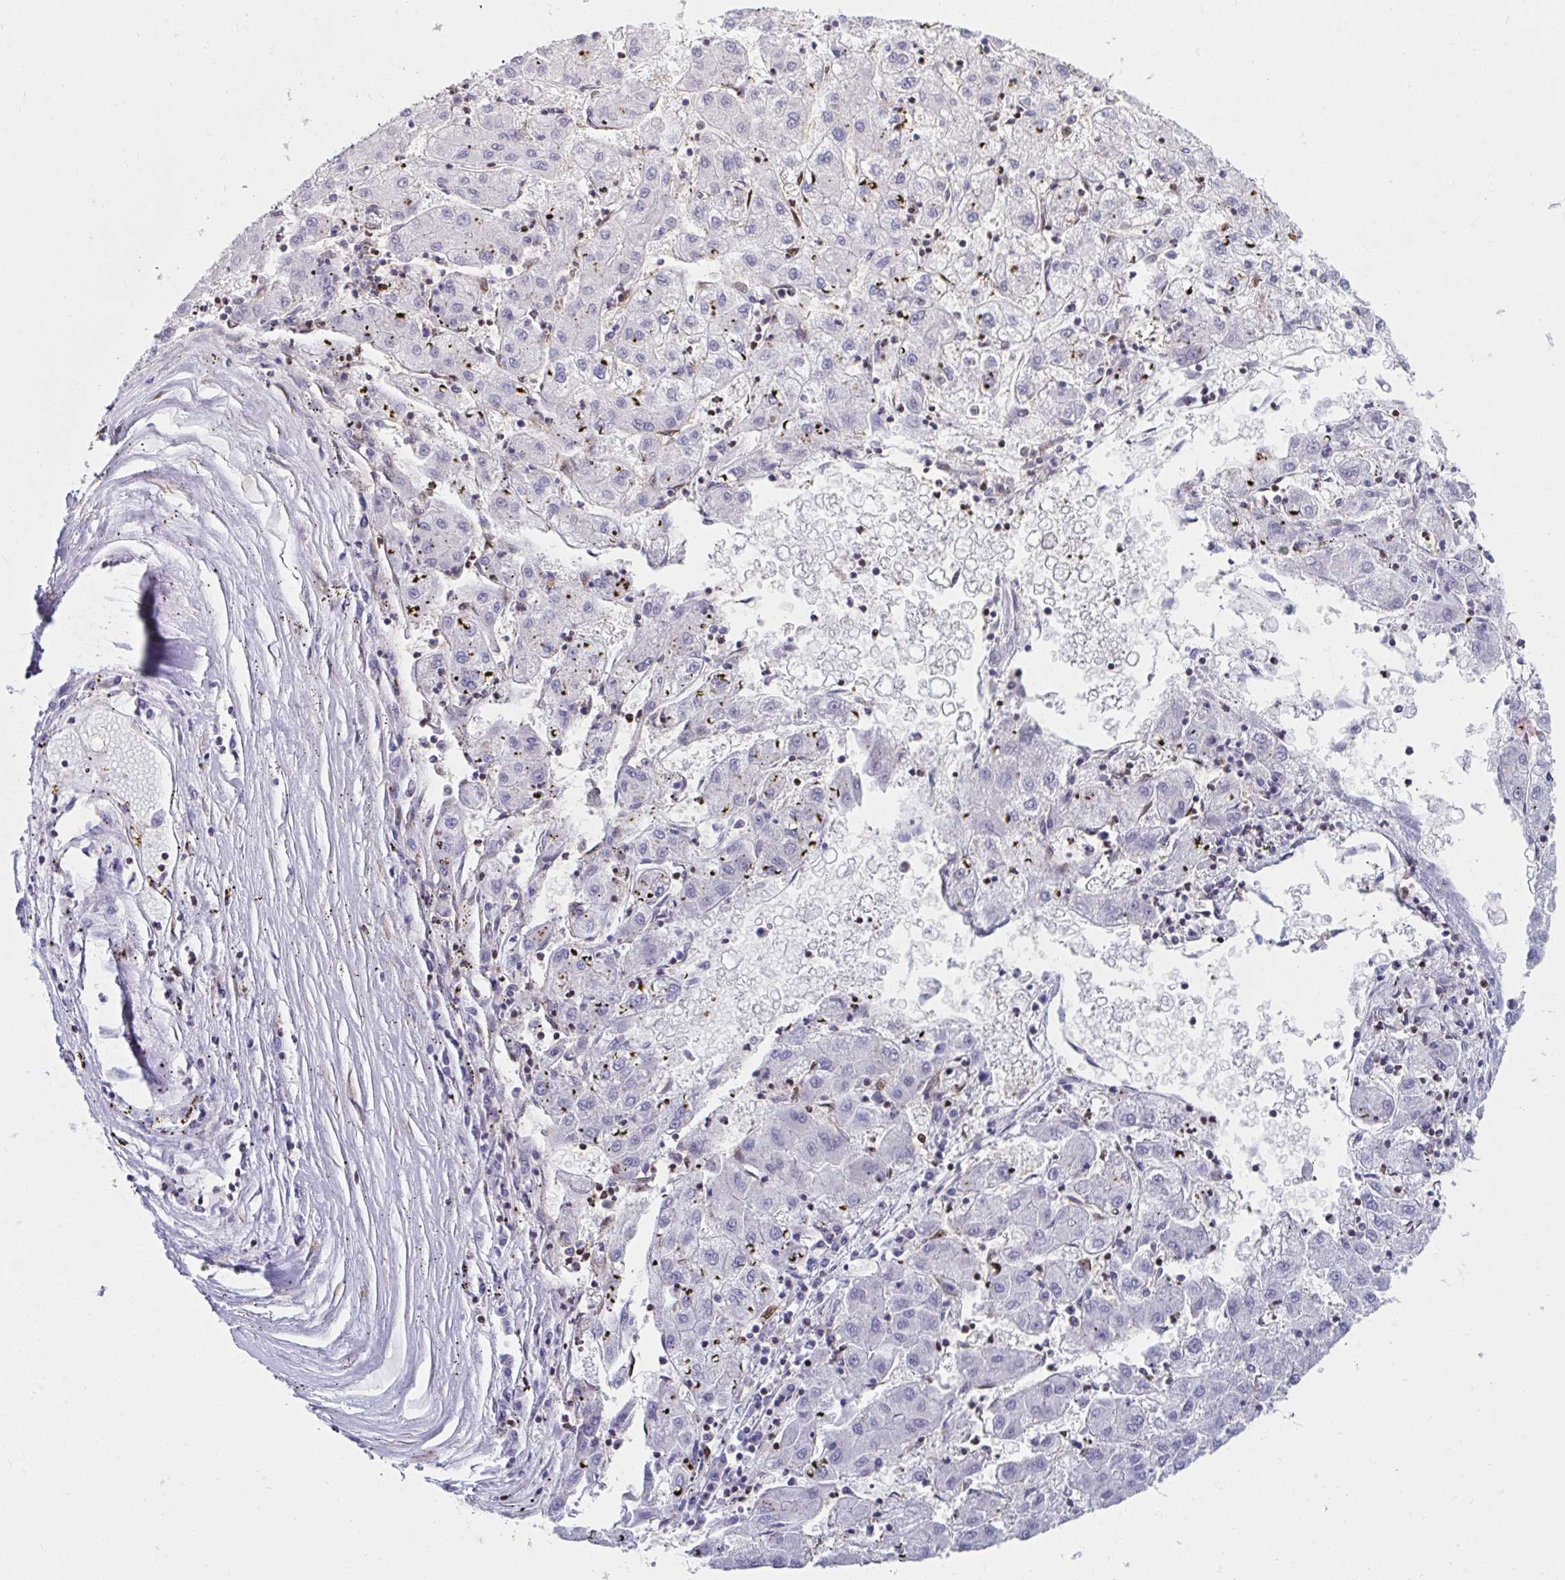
{"staining": {"intensity": "negative", "quantity": "none", "location": "none"}, "tissue": "liver cancer", "cell_type": "Tumor cells", "image_type": "cancer", "snomed": [{"axis": "morphology", "description": "Carcinoma, Hepatocellular, NOS"}, {"axis": "topography", "description": "Liver"}], "caption": "There is no significant staining in tumor cells of liver hepatocellular carcinoma.", "gene": "FOXN3", "patient": {"sex": "male", "age": 72}}